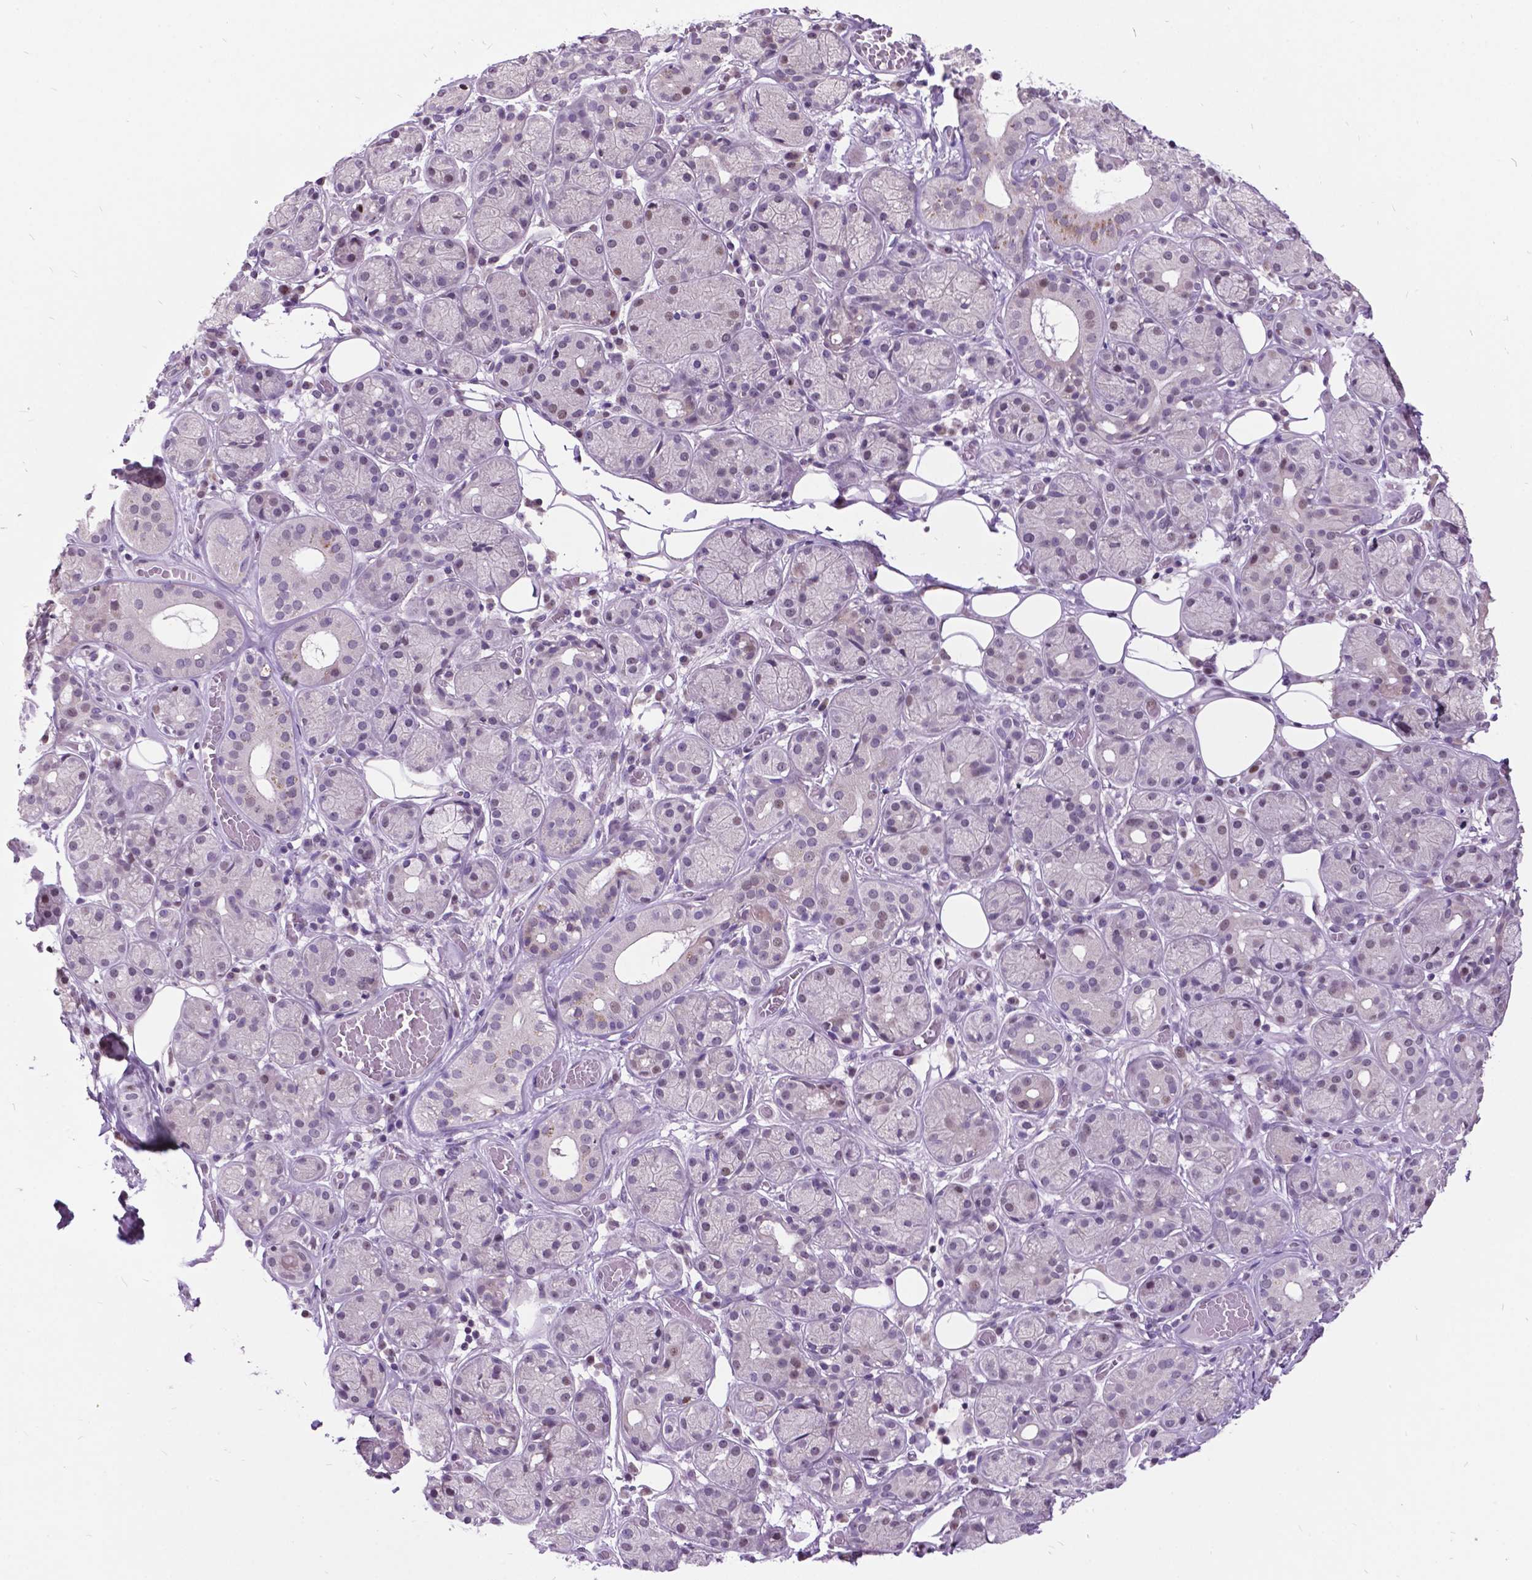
{"staining": {"intensity": "weak", "quantity": "<25%", "location": "nuclear"}, "tissue": "salivary gland", "cell_type": "Glandular cells", "image_type": "normal", "snomed": [{"axis": "morphology", "description": "Normal tissue, NOS"}, {"axis": "topography", "description": "Salivary gland"}, {"axis": "topography", "description": "Peripheral nerve tissue"}], "caption": "This micrograph is of normal salivary gland stained with immunohistochemistry to label a protein in brown with the nuclei are counter-stained blue. There is no staining in glandular cells.", "gene": "DPF3", "patient": {"sex": "male", "age": 71}}